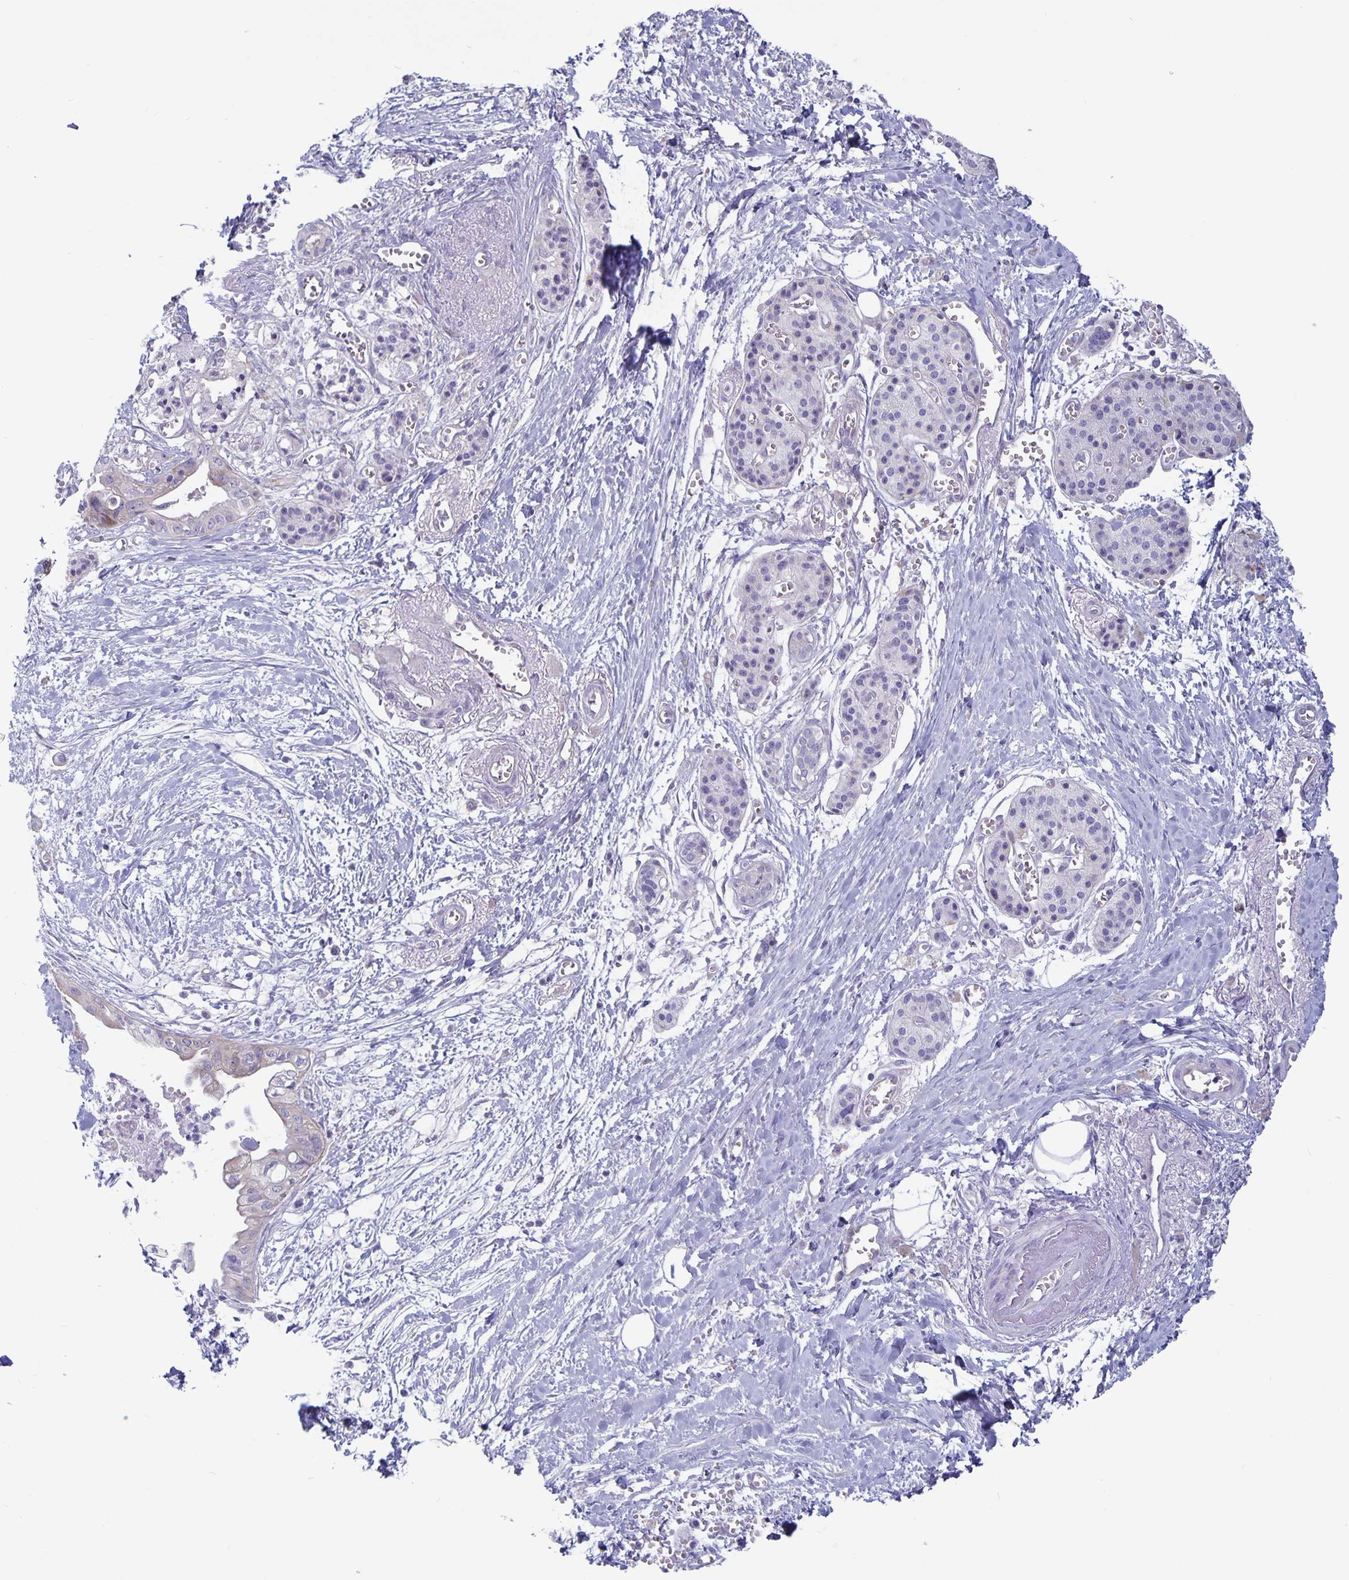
{"staining": {"intensity": "weak", "quantity": "<25%", "location": "cytoplasmic/membranous"}, "tissue": "pancreatic cancer", "cell_type": "Tumor cells", "image_type": "cancer", "snomed": [{"axis": "morphology", "description": "Adenocarcinoma, NOS"}, {"axis": "topography", "description": "Pancreas"}], "caption": "Immunohistochemistry micrograph of neoplastic tissue: human pancreatic adenocarcinoma stained with DAB shows no significant protein positivity in tumor cells. (DAB (3,3'-diaminobenzidine) IHC, high magnification).", "gene": "PLCB3", "patient": {"sex": "male", "age": 71}}